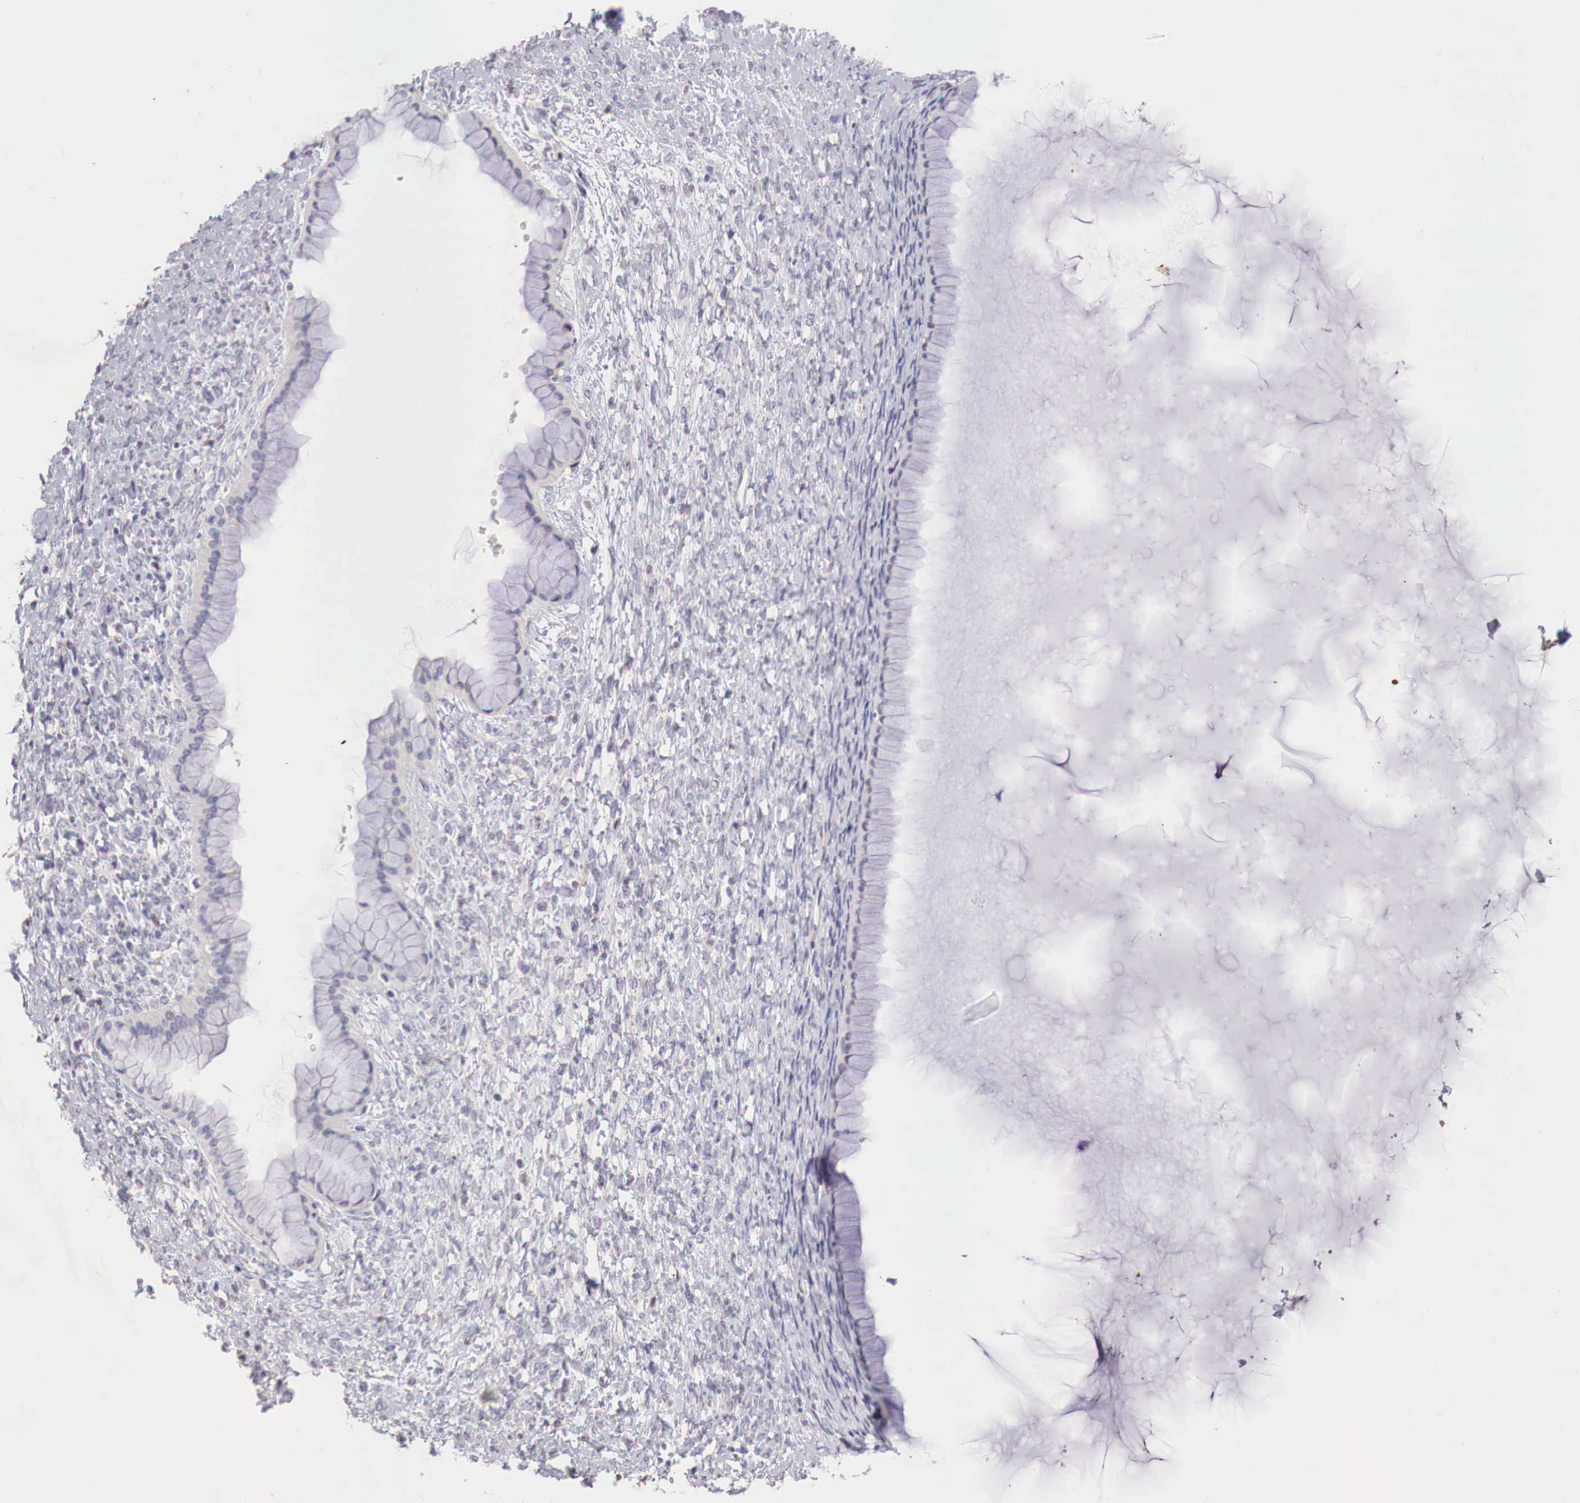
{"staining": {"intensity": "negative", "quantity": "none", "location": "none"}, "tissue": "ovarian cancer", "cell_type": "Tumor cells", "image_type": "cancer", "snomed": [{"axis": "morphology", "description": "Cystadenocarcinoma, mucinous, NOS"}, {"axis": "topography", "description": "Ovary"}], "caption": "There is no significant positivity in tumor cells of ovarian cancer. (Brightfield microscopy of DAB (3,3'-diaminobenzidine) immunohistochemistry (IHC) at high magnification).", "gene": "XPNPEP2", "patient": {"sex": "female", "age": 25}}